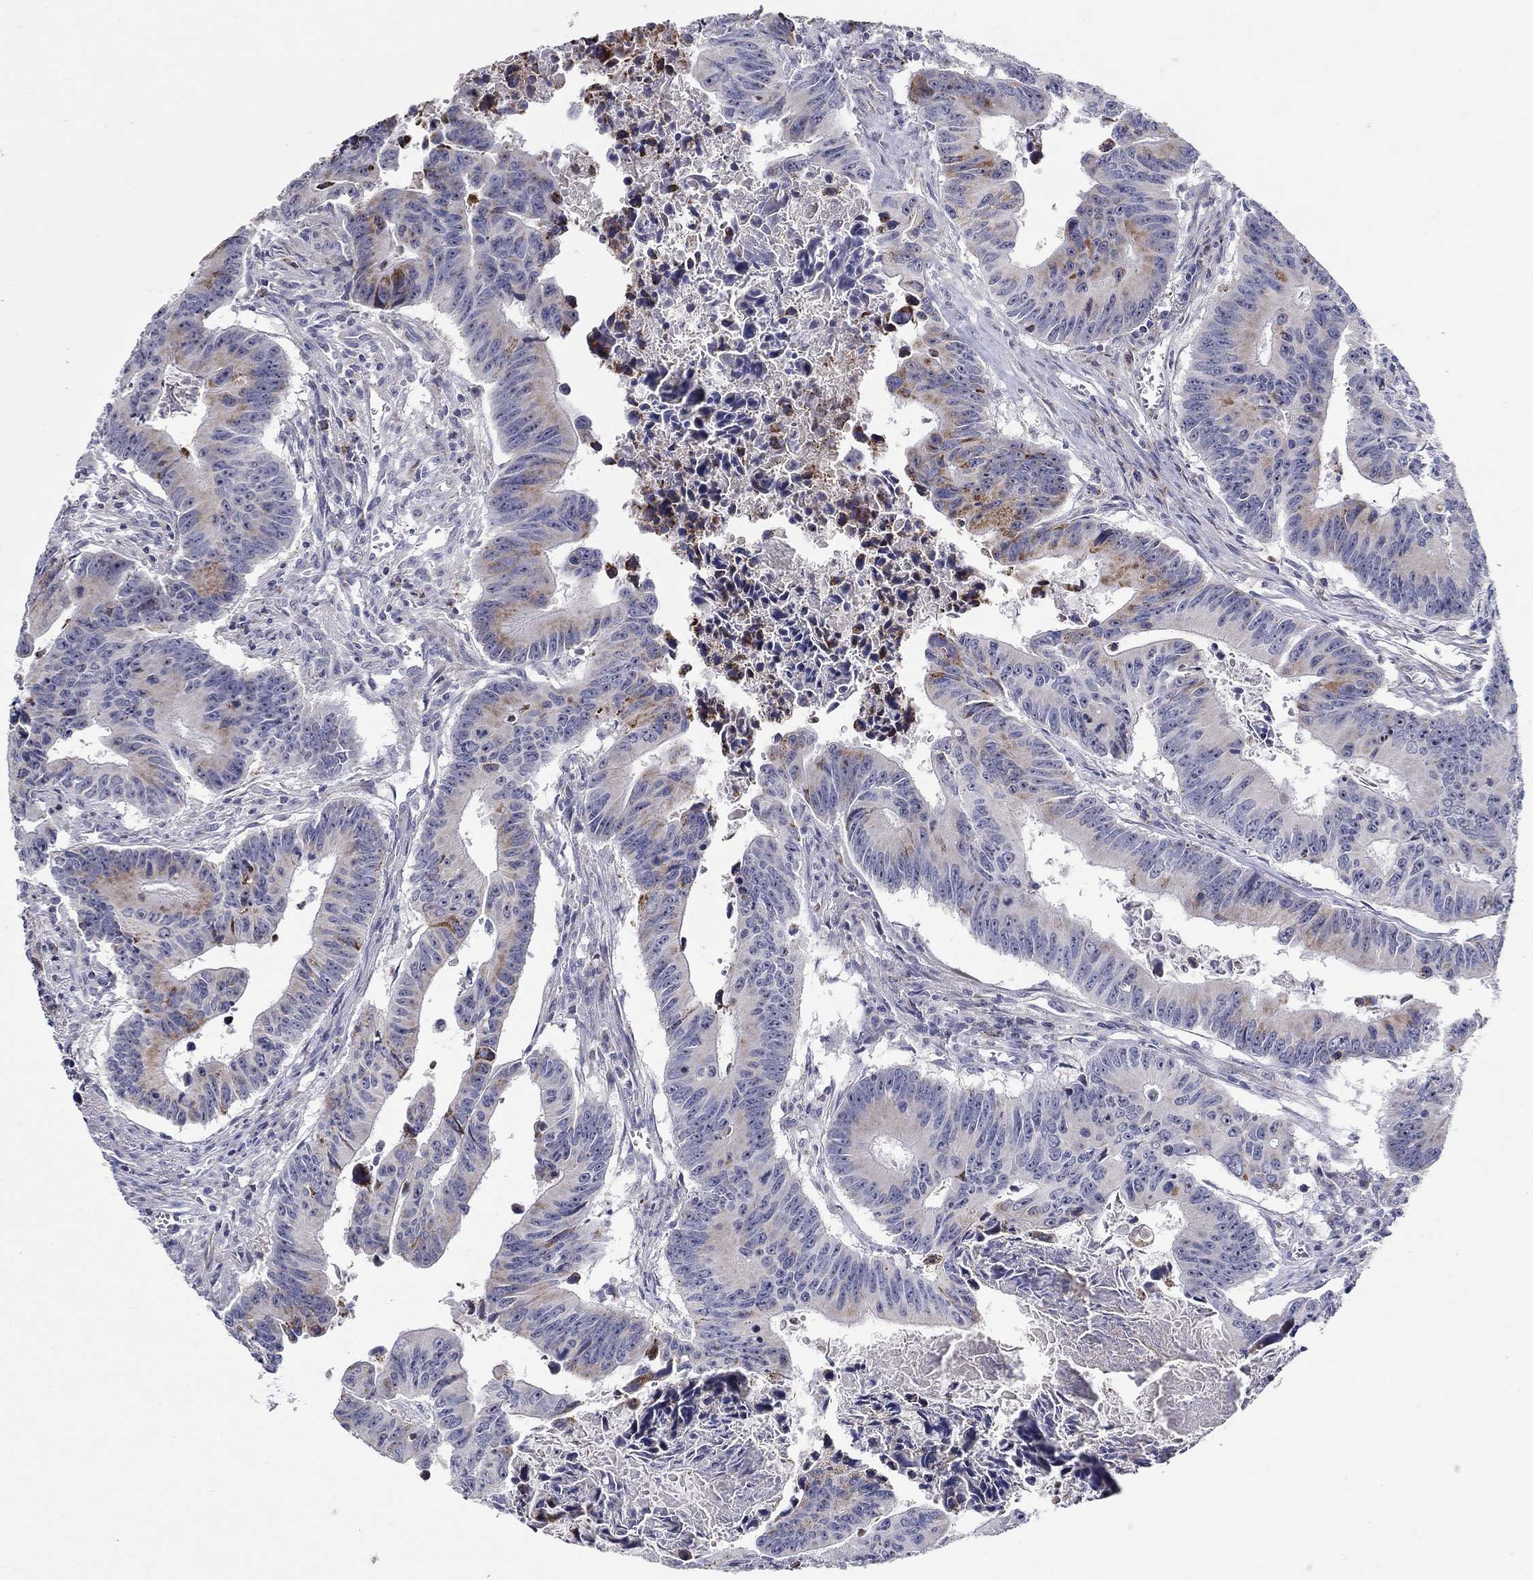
{"staining": {"intensity": "moderate", "quantity": "<25%", "location": "cytoplasmic/membranous"}, "tissue": "colorectal cancer", "cell_type": "Tumor cells", "image_type": "cancer", "snomed": [{"axis": "morphology", "description": "Adenocarcinoma, NOS"}, {"axis": "topography", "description": "Colon"}], "caption": "Approximately <25% of tumor cells in human adenocarcinoma (colorectal) reveal moderate cytoplasmic/membranous protein expression as visualized by brown immunohistochemical staining.", "gene": "HMX2", "patient": {"sex": "female", "age": 87}}